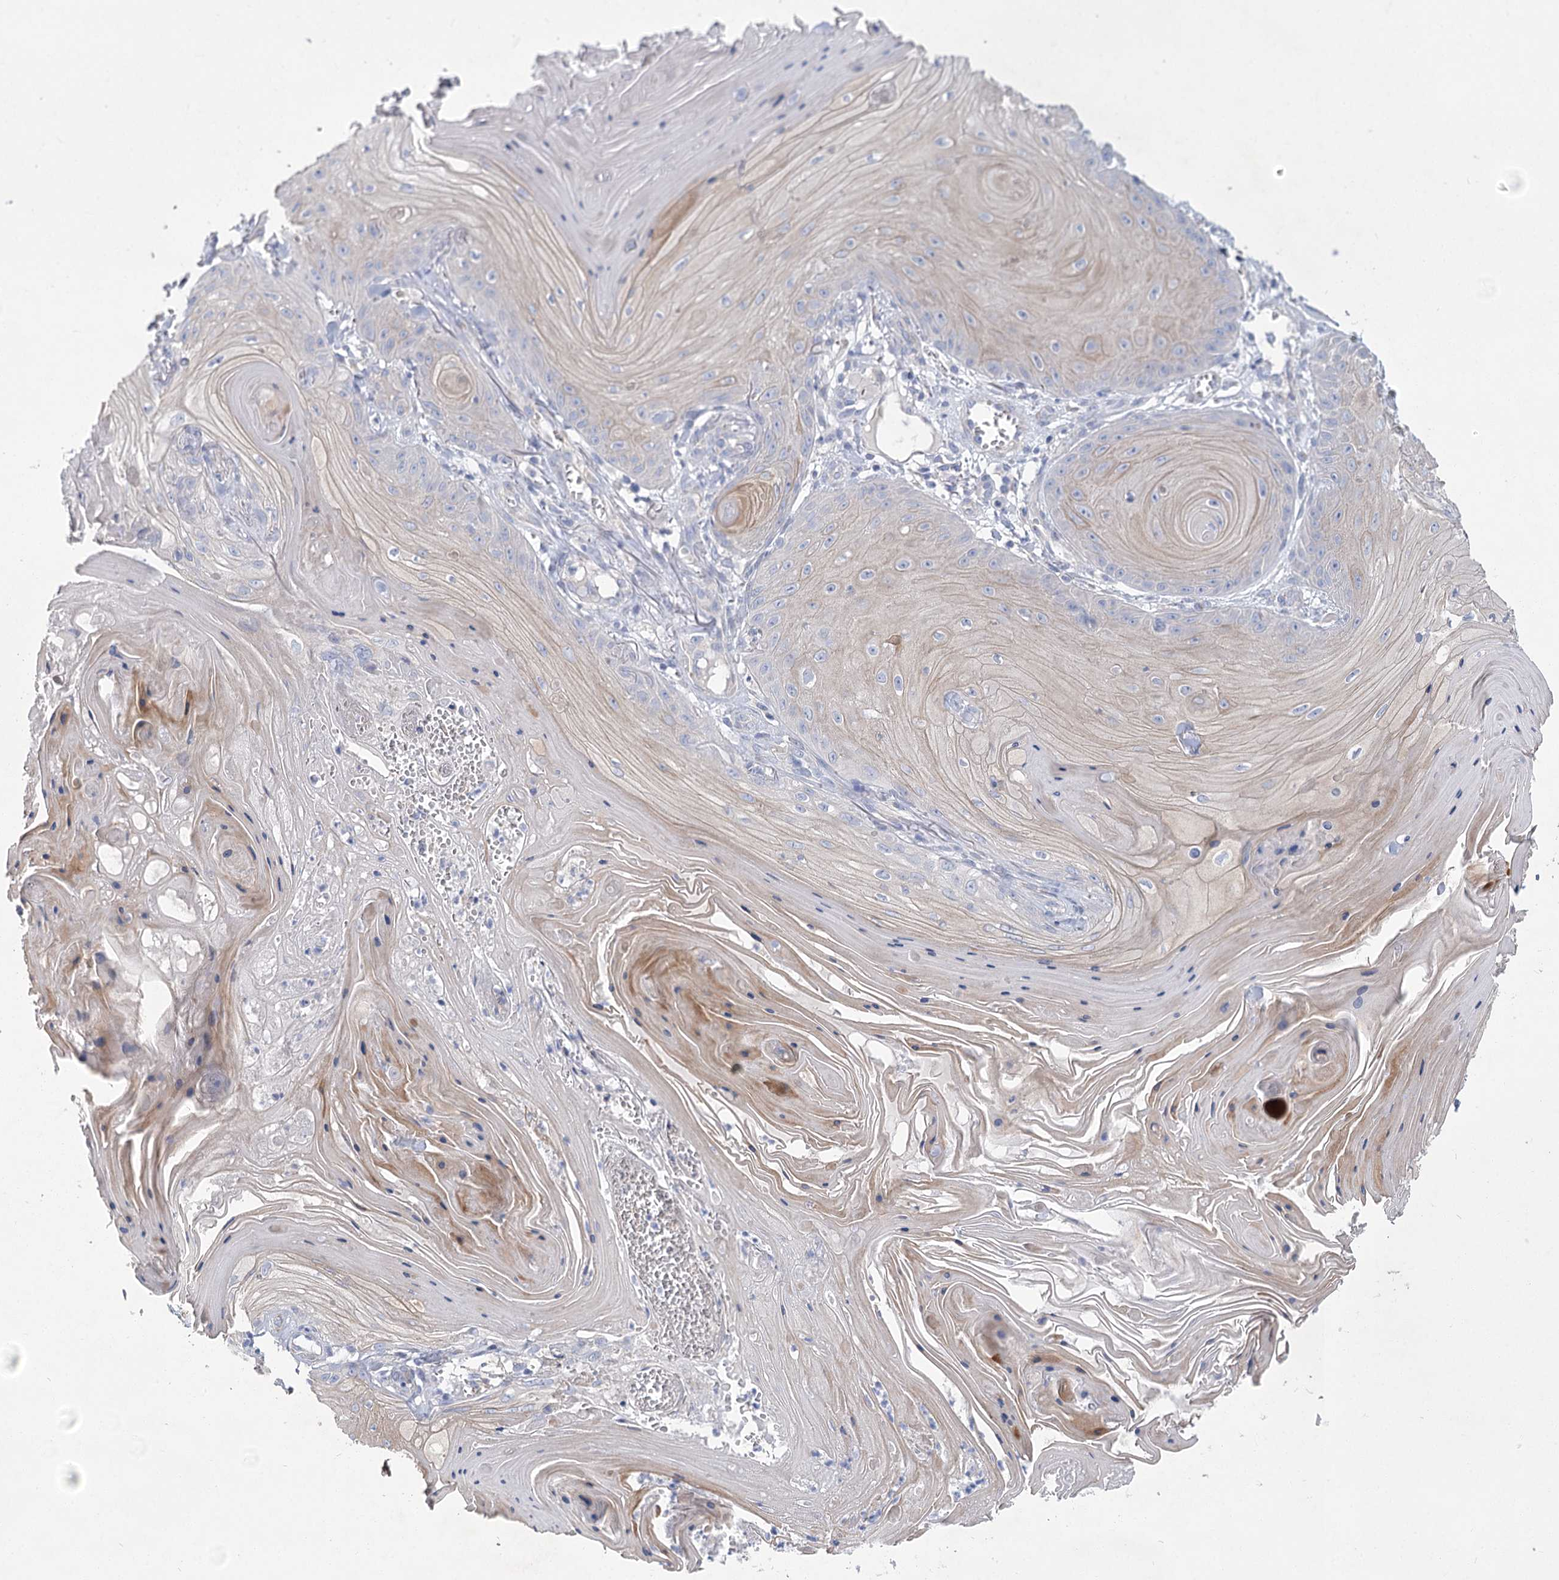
{"staining": {"intensity": "negative", "quantity": "none", "location": "none"}, "tissue": "skin cancer", "cell_type": "Tumor cells", "image_type": "cancer", "snomed": [{"axis": "morphology", "description": "Squamous cell carcinoma, NOS"}, {"axis": "topography", "description": "Skin"}], "caption": "This is an IHC photomicrograph of human skin cancer (squamous cell carcinoma). There is no positivity in tumor cells.", "gene": "SLC9A3", "patient": {"sex": "male", "age": 74}}